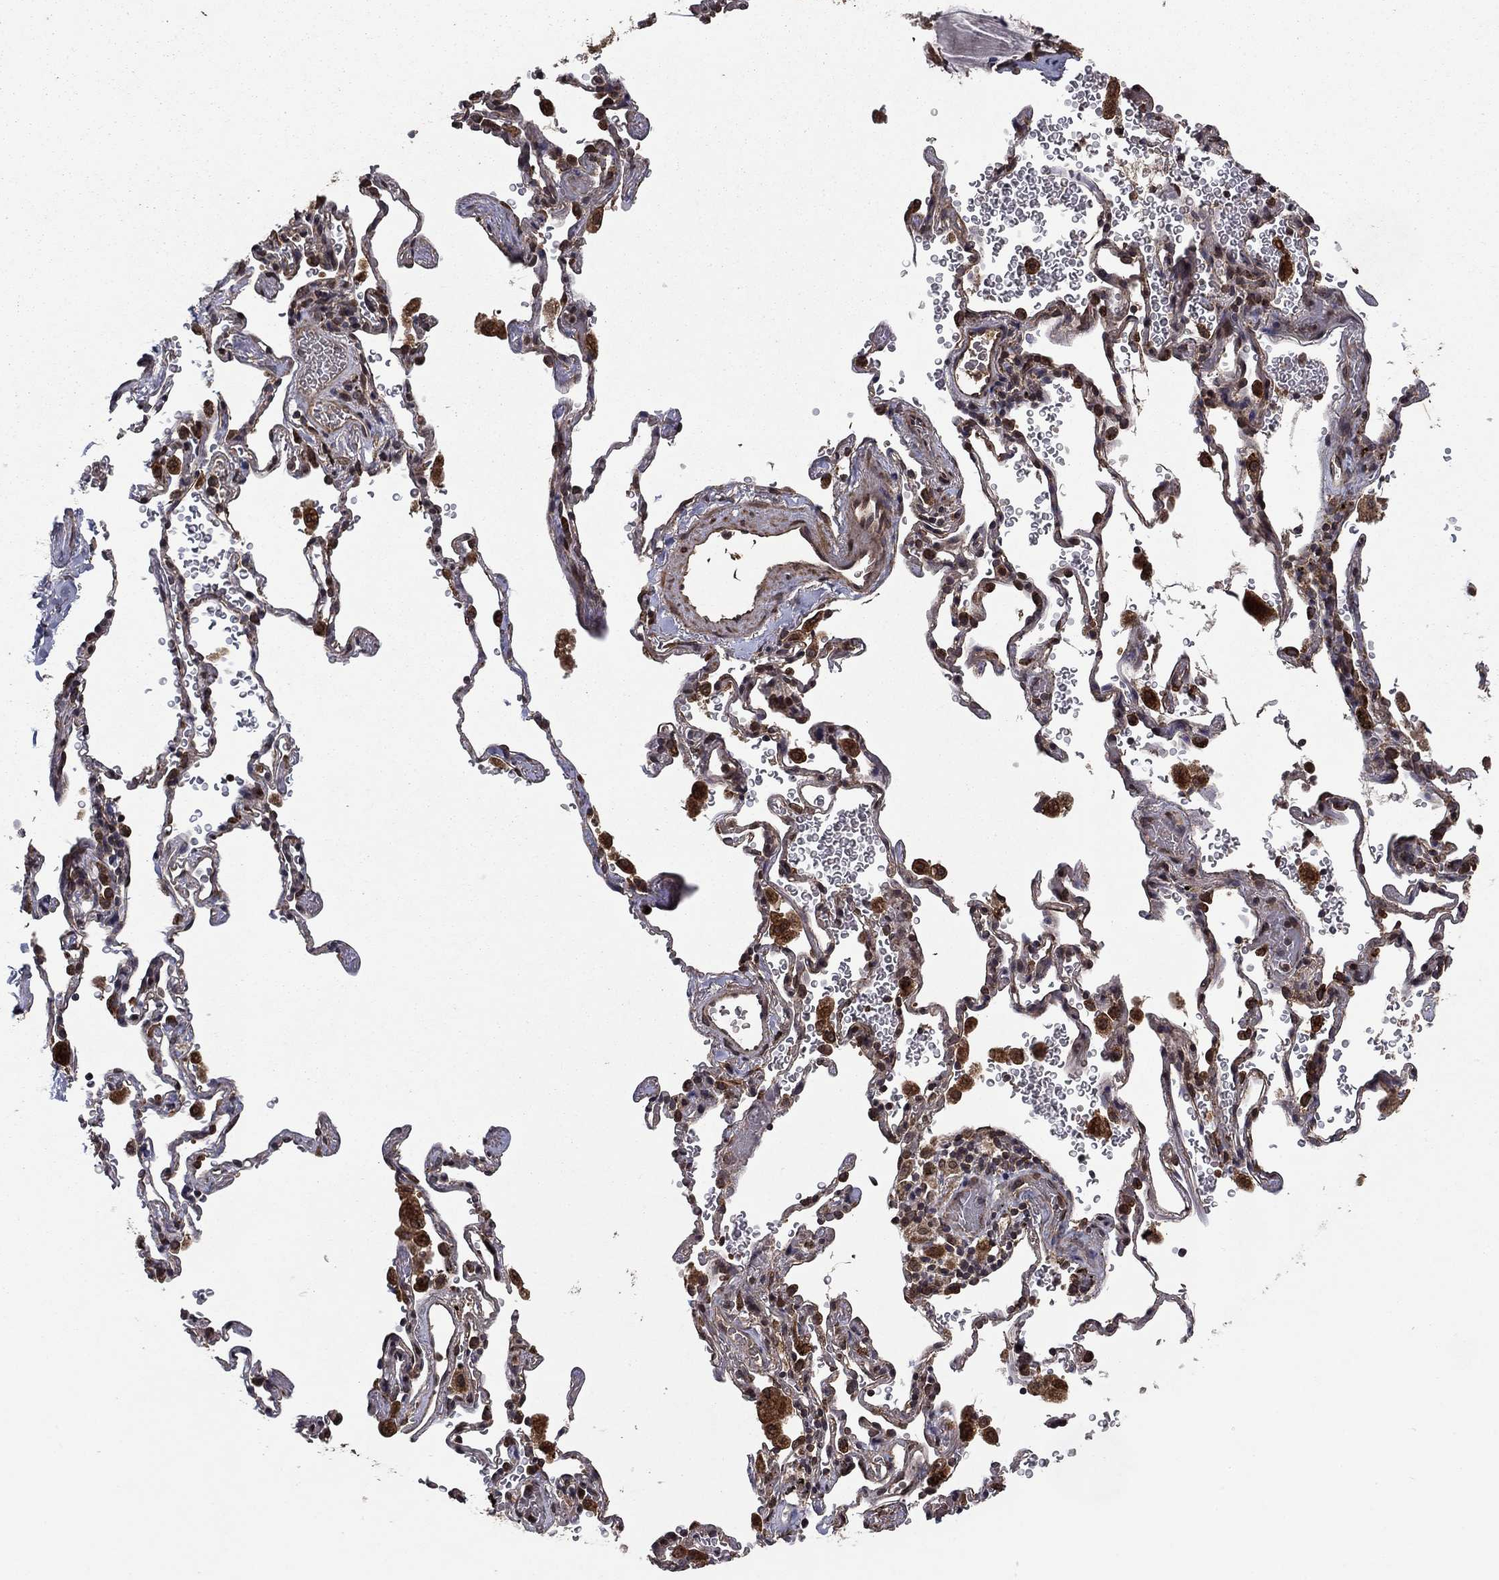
{"staining": {"intensity": "negative", "quantity": "none", "location": "none"}, "tissue": "soft tissue", "cell_type": "Fibroblasts", "image_type": "normal", "snomed": [{"axis": "morphology", "description": "Normal tissue, NOS"}, {"axis": "morphology", "description": "Adenocarcinoma, NOS"}, {"axis": "topography", "description": "Cartilage tissue"}, {"axis": "topography", "description": "Lung"}], "caption": "Fibroblasts show no significant staining in benign soft tissue. The staining was performed using DAB to visualize the protein expression in brown, while the nuclei were stained in blue with hematoxylin (Magnification: 20x).", "gene": "DHRS1", "patient": {"sex": "male", "age": 59}}